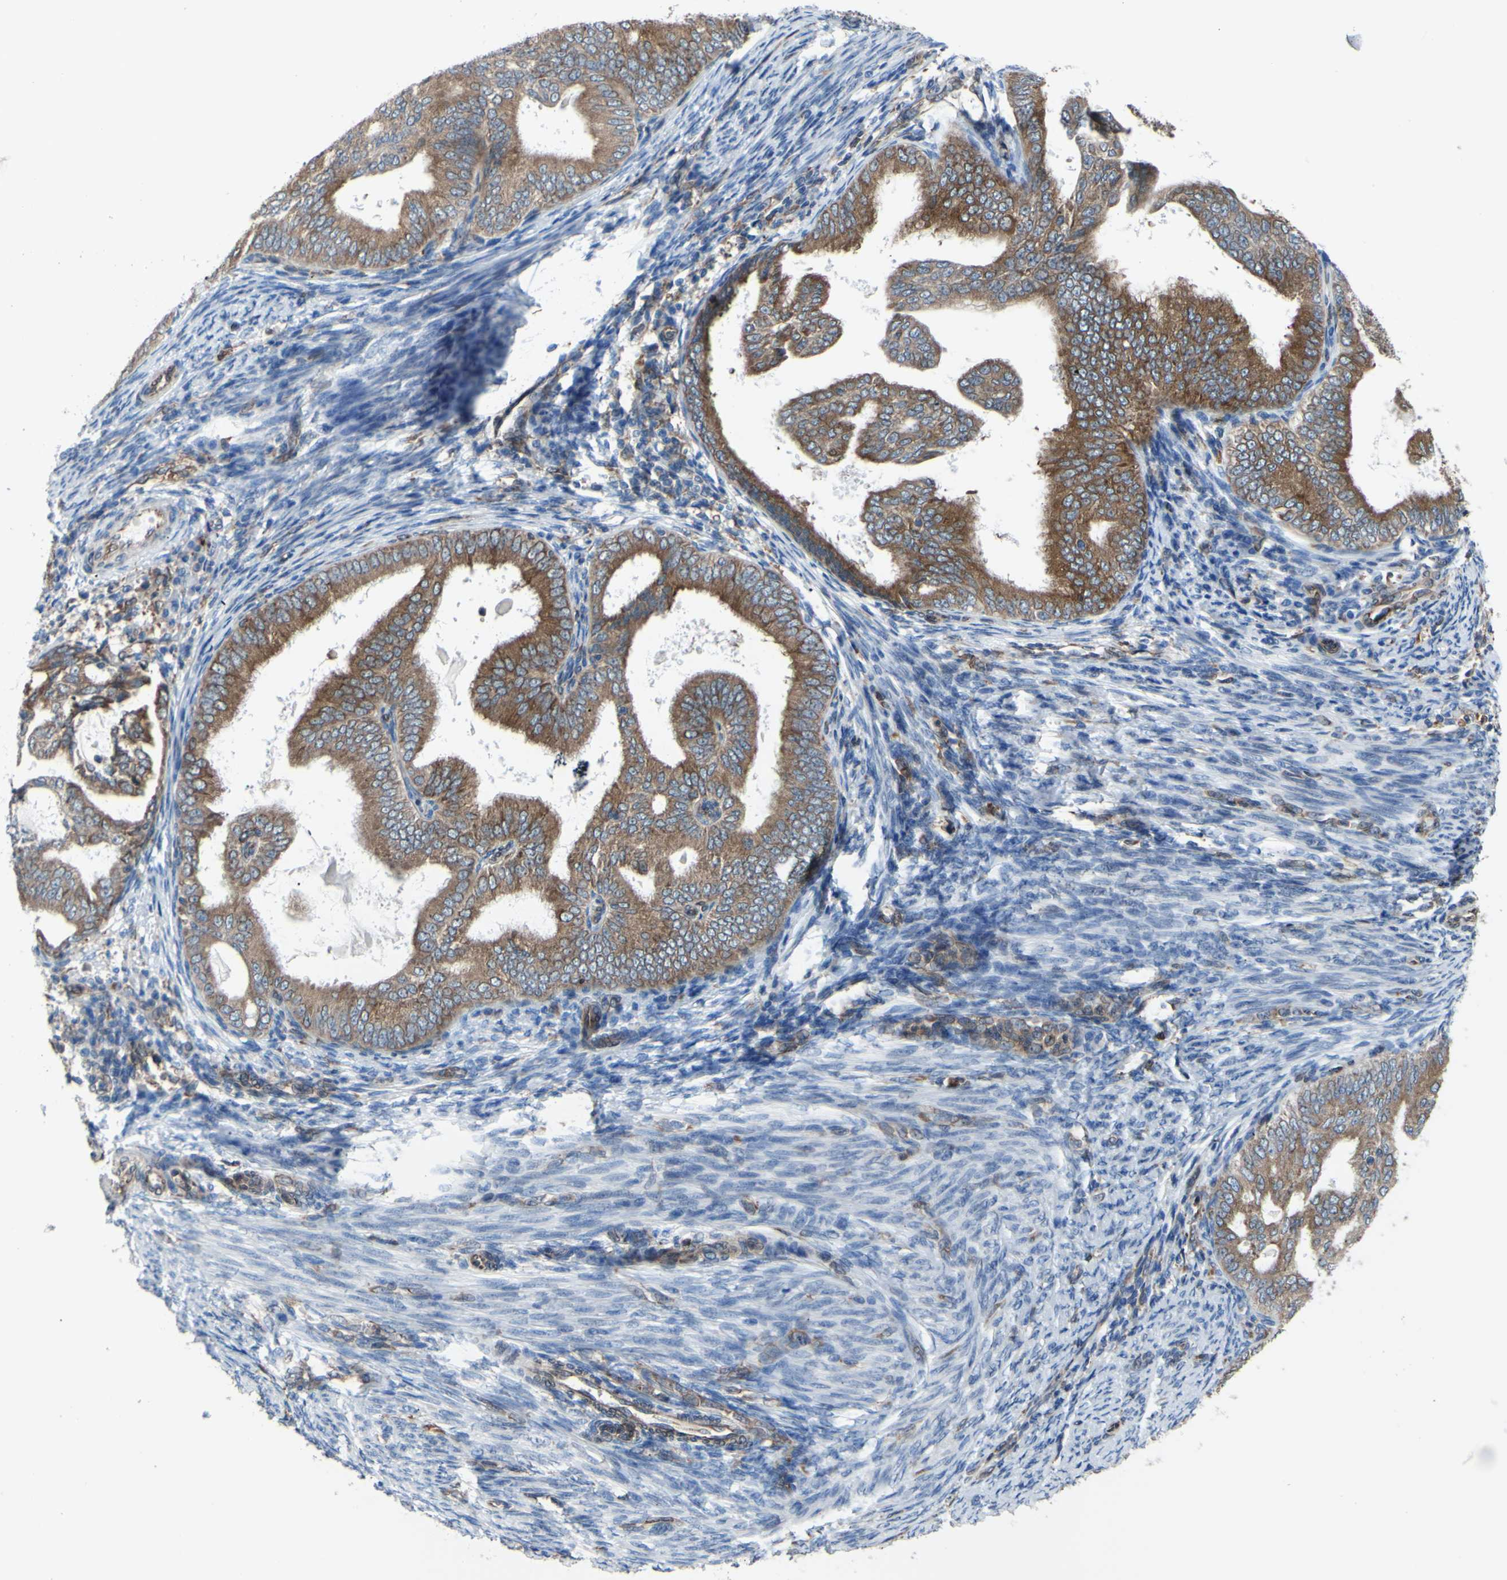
{"staining": {"intensity": "moderate", "quantity": ">75%", "location": "cytoplasmic/membranous"}, "tissue": "endometrial cancer", "cell_type": "Tumor cells", "image_type": "cancer", "snomed": [{"axis": "morphology", "description": "Adenocarcinoma, NOS"}, {"axis": "topography", "description": "Endometrium"}], "caption": "Human endometrial adenocarcinoma stained with a brown dye displays moderate cytoplasmic/membranous positive expression in approximately >75% of tumor cells.", "gene": "MGST2", "patient": {"sex": "female", "age": 58}}